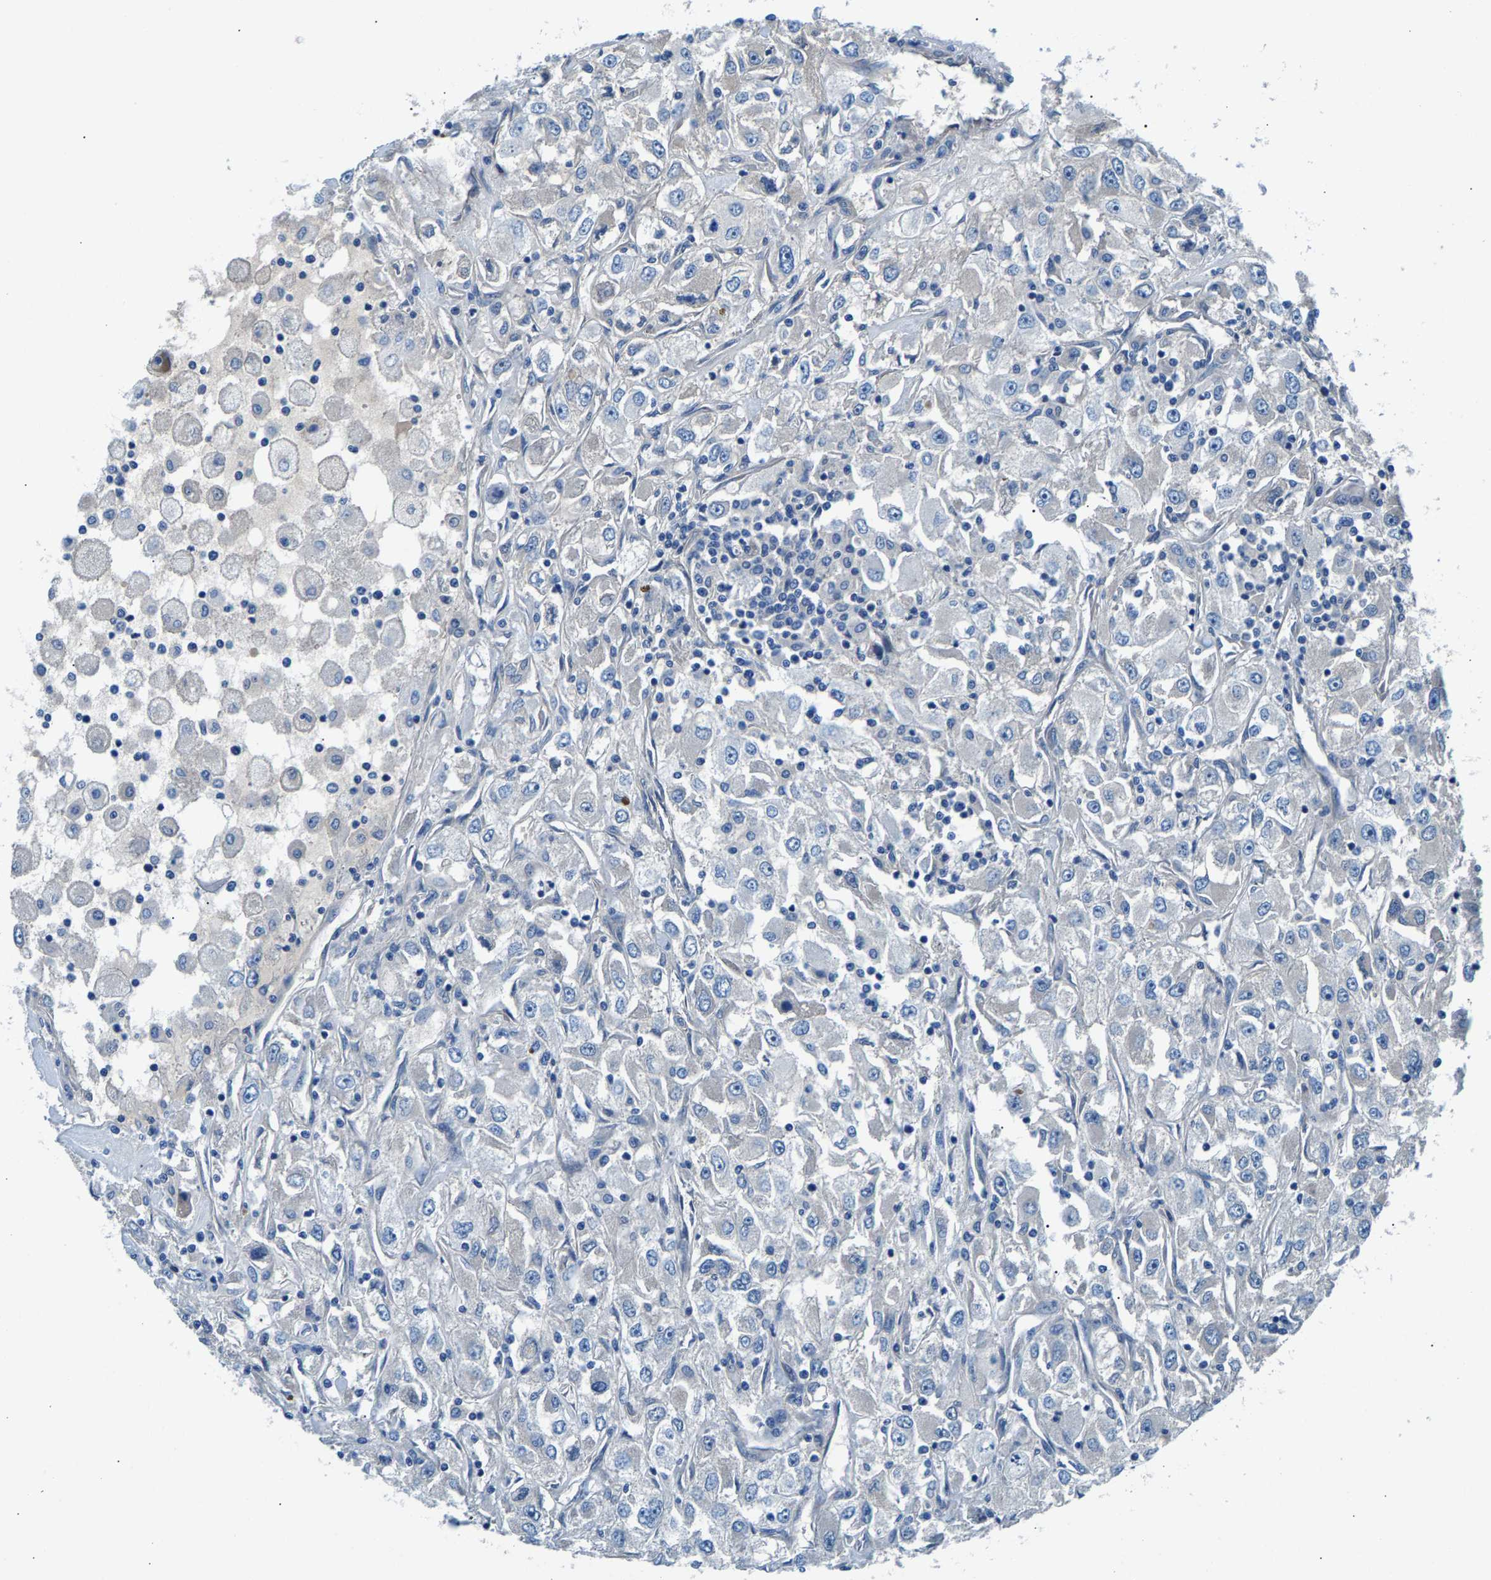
{"staining": {"intensity": "negative", "quantity": "none", "location": "none"}, "tissue": "renal cancer", "cell_type": "Tumor cells", "image_type": "cancer", "snomed": [{"axis": "morphology", "description": "Adenocarcinoma, NOS"}, {"axis": "topography", "description": "Kidney"}], "caption": "This is a photomicrograph of immunohistochemistry (IHC) staining of renal adenocarcinoma, which shows no staining in tumor cells. (DAB immunohistochemistry, high magnification).", "gene": "CDRT4", "patient": {"sex": "female", "age": 52}}